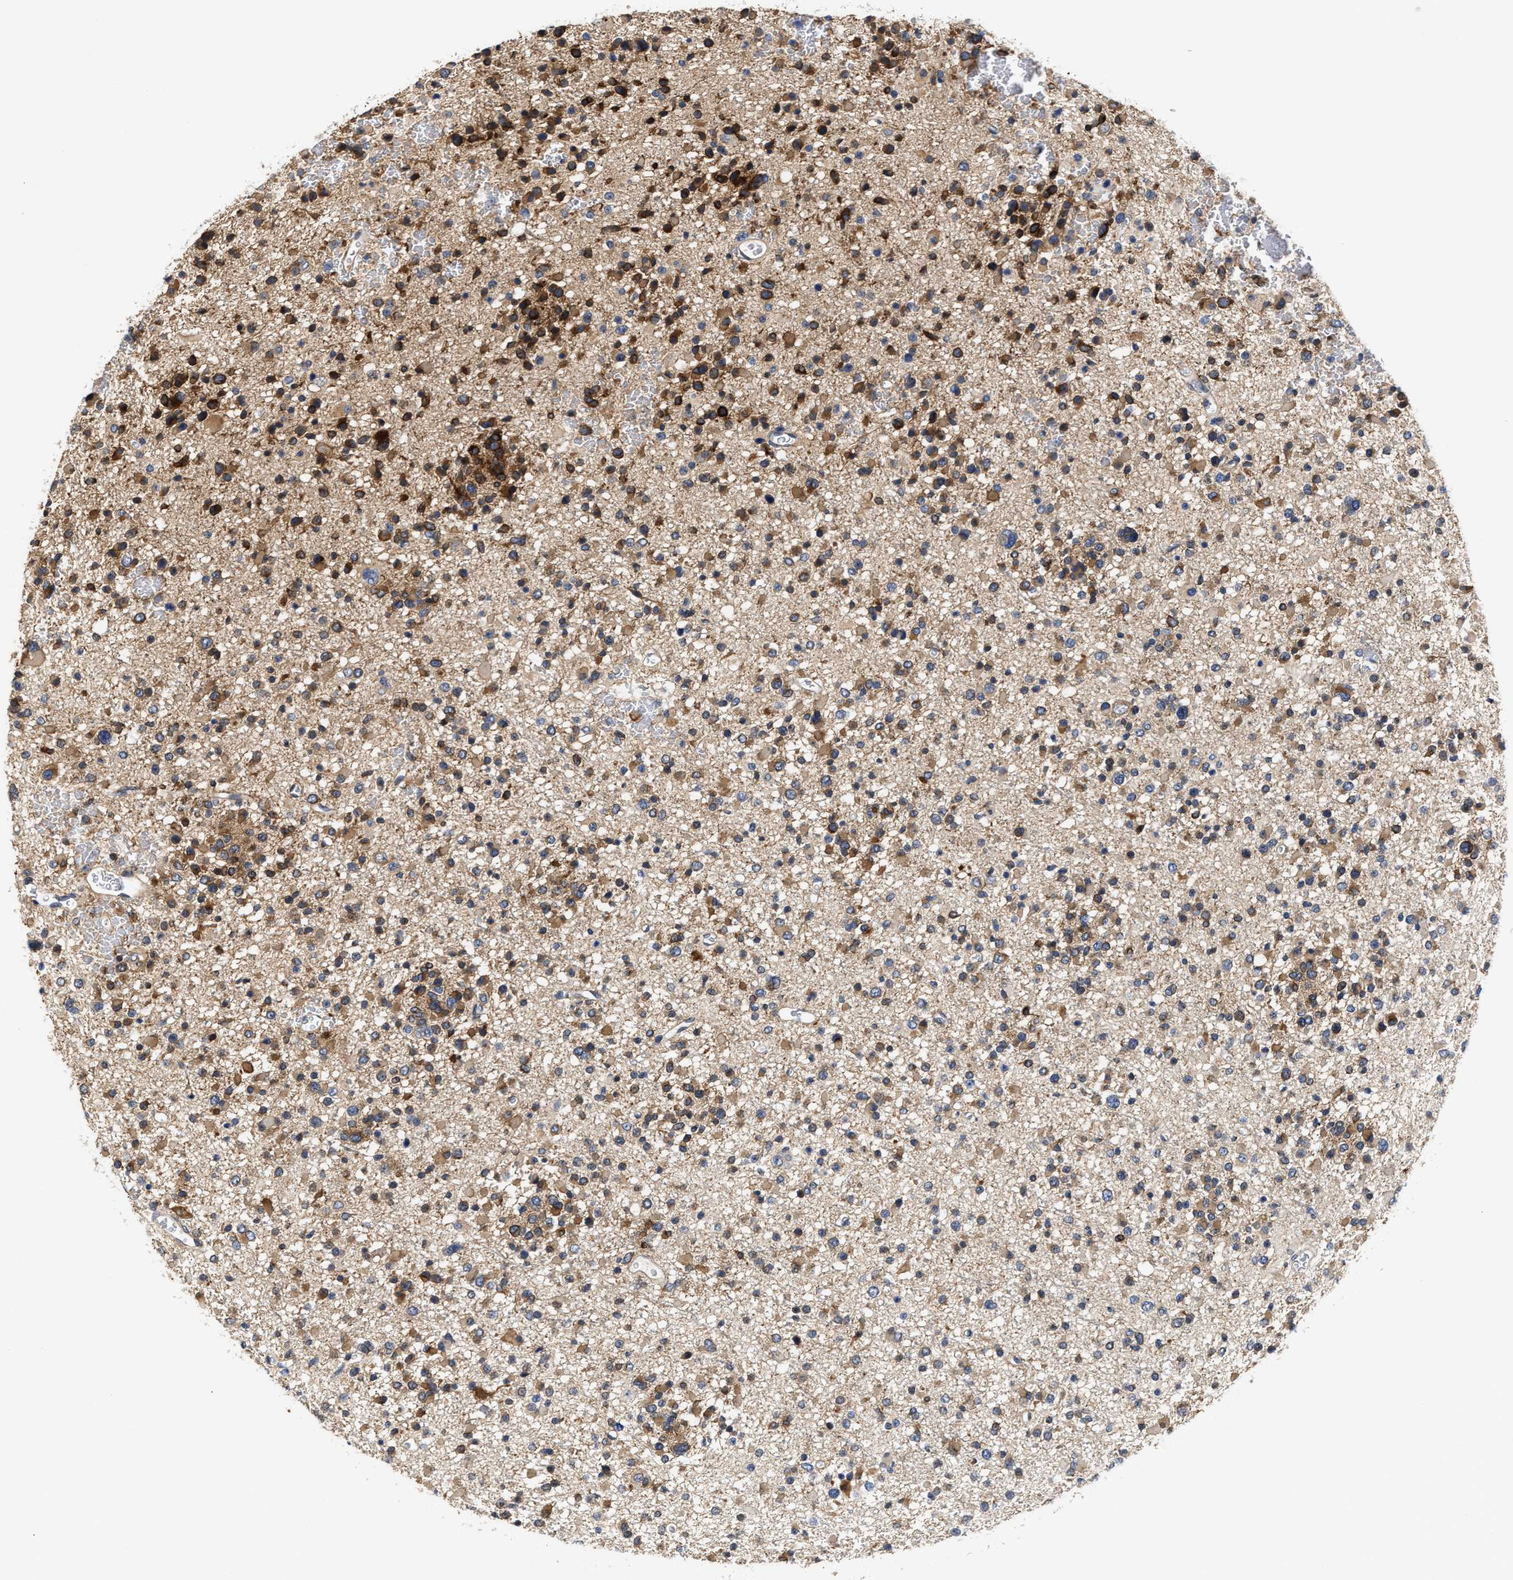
{"staining": {"intensity": "moderate", "quantity": ">75%", "location": "cytoplasmic/membranous"}, "tissue": "glioma", "cell_type": "Tumor cells", "image_type": "cancer", "snomed": [{"axis": "morphology", "description": "Glioma, malignant, Low grade"}, {"axis": "topography", "description": "Brain"}], "caption": "There is medium levels of moderate cytoplasmic/membranous positivity in tumor cells of malignant low-grade glioma, as demonstrated by immunohistochemical staining (brown color).", "gene": "CLIP2", "patient": {"sex": "female", "age": 22}}